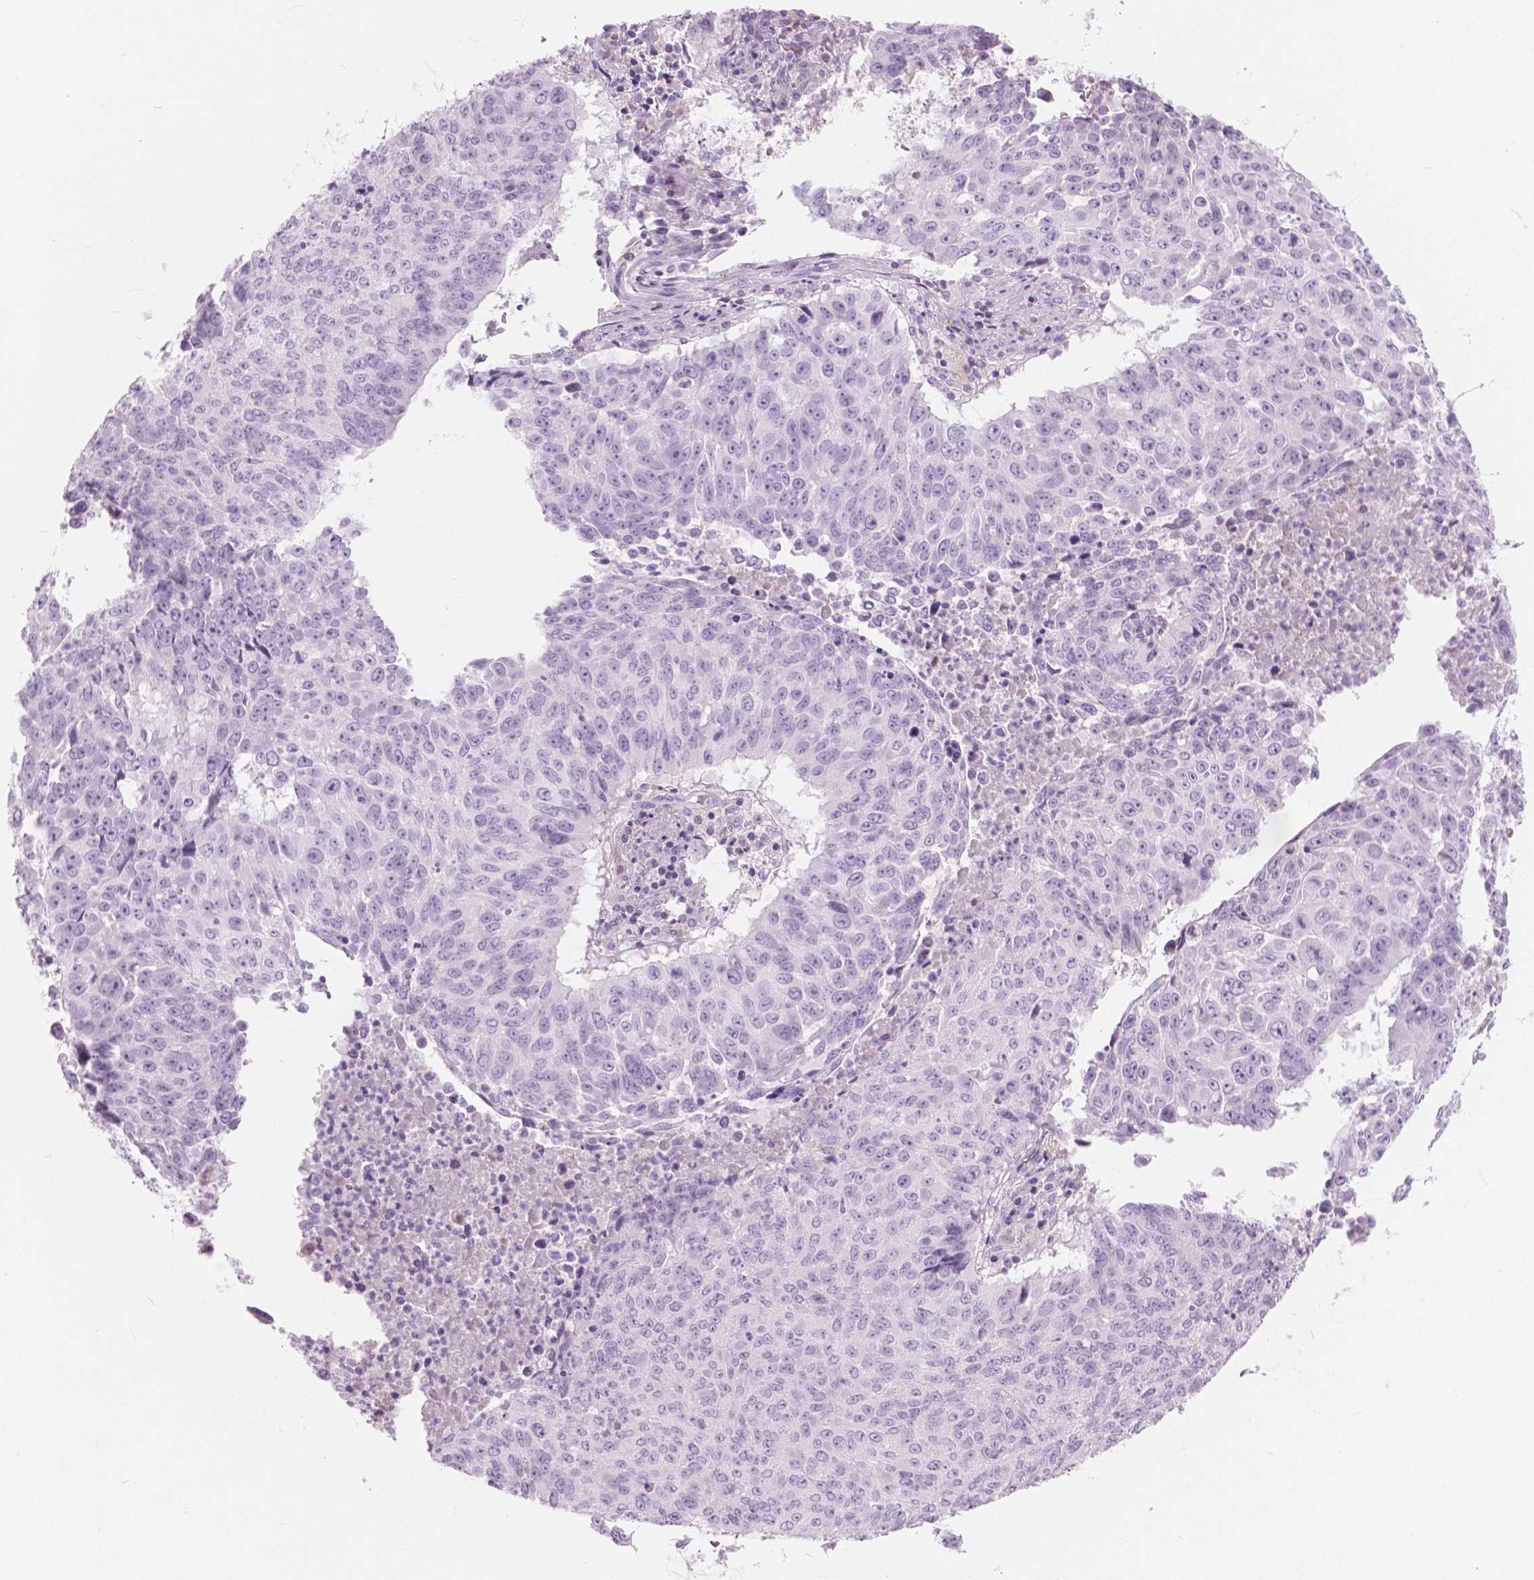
{"staining": {"intensity": "negative", "quantity": "none", "location": "none"}, "tissue": "lung cancer", "cell_type": "Tumor cells", "image_type": "cancer", "snomed": [{"axis": "morphology", "description": "Normal tissue, NOS"}, {"axis": "morphology", "description": "Squamous cell carcinoma, NOS"}, {"axis": "topography", "description": "Bronchus"}, {"axis": "topography", "description": "Lung"}], "caption": "Immunohistochemistry micrograph of neoplastic tissue: lung cancer (squamous cell carcinoma) stained with DAB shows no significant protein staining in tumor cells. (Stains: DAB (3,3'-diaminobenzidine) immunohistochemistry with hematoxylin counter stain, Microscopy: brightfield microscopy at high magnification).", "gene": "GALM", "patient": {"sex": "male", "age": 64}}